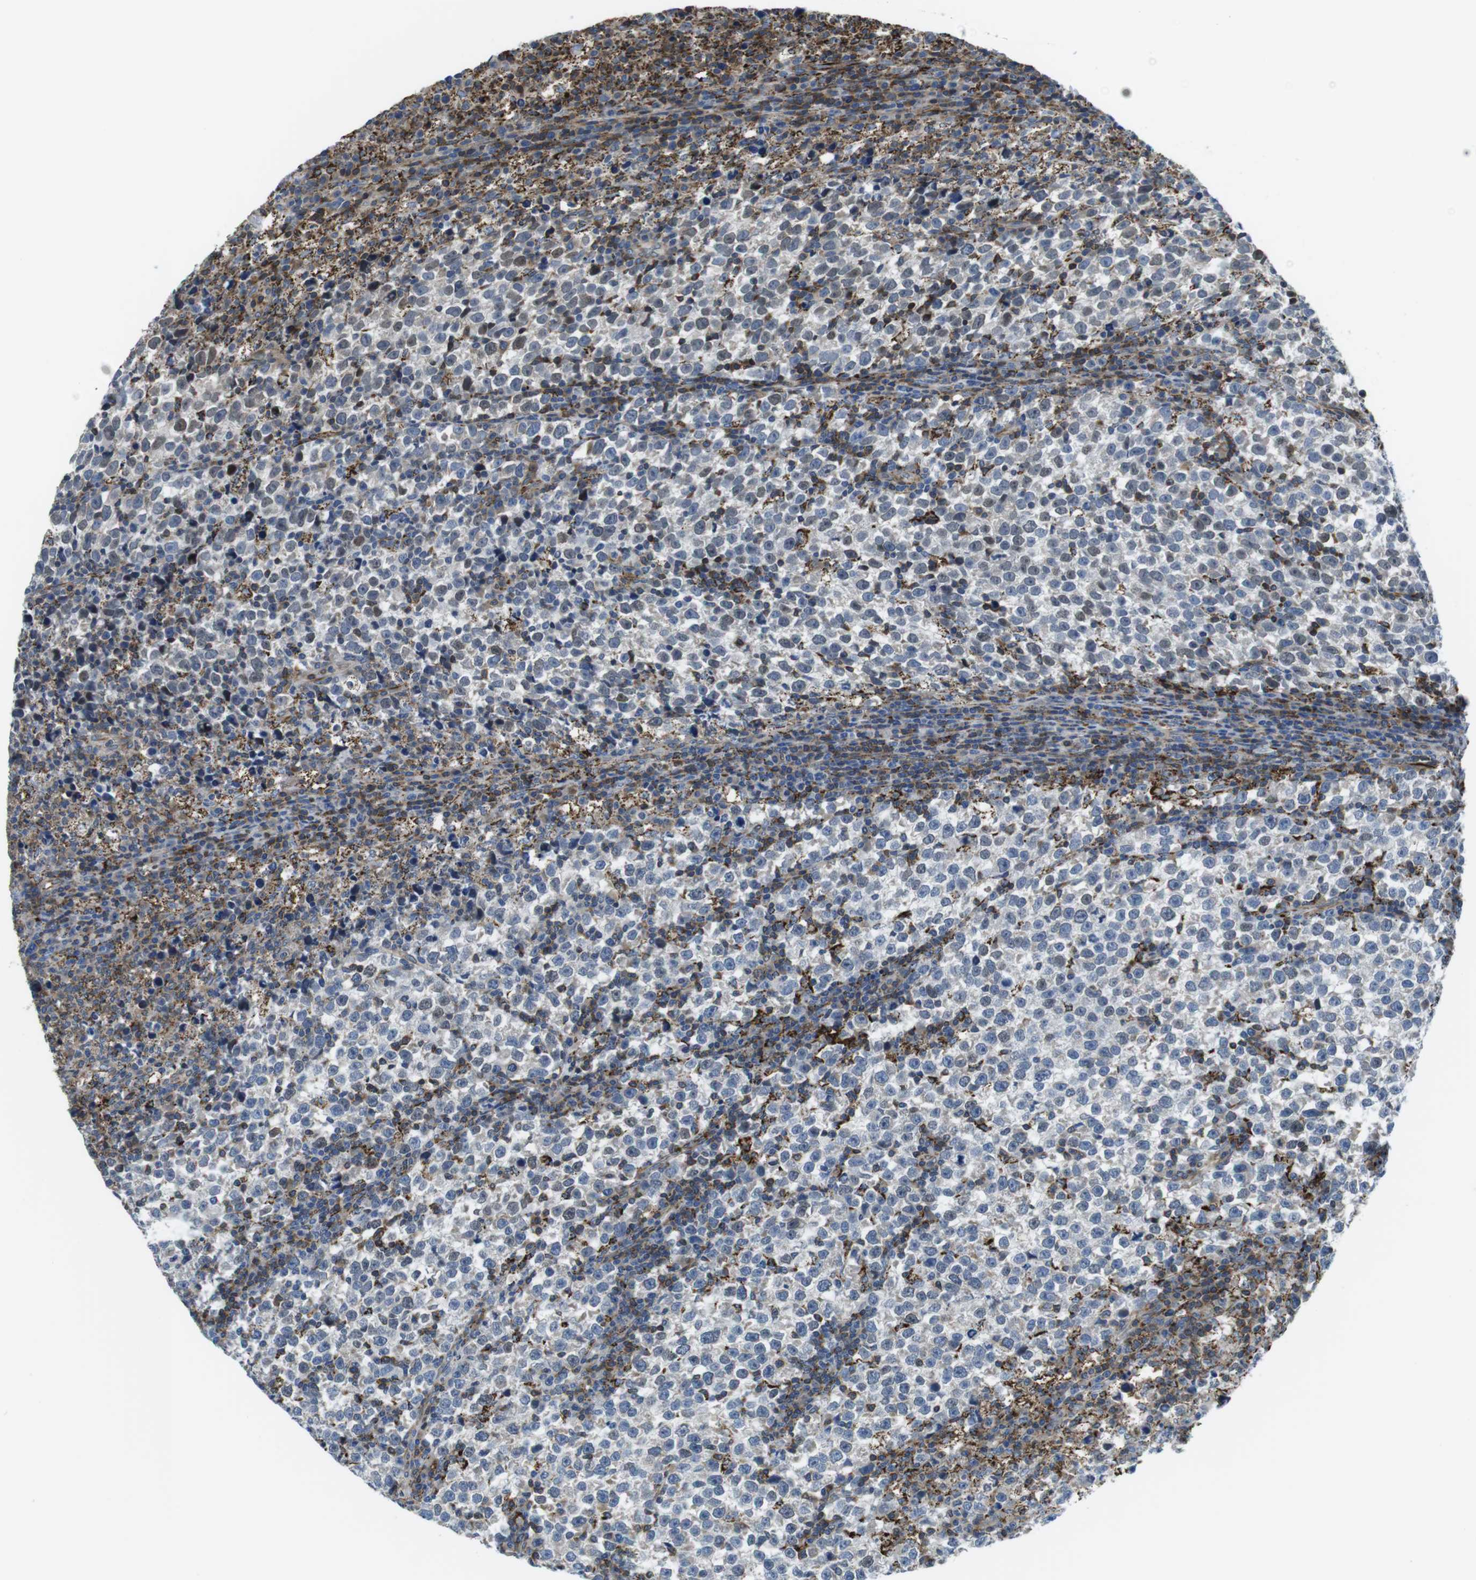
{"staining": {"intensity": "negative", "quantity": "none", "location": "none"}, "tissue": "testis cancer", "cell_type": "Tumor cells", "image_type": "cancer", "snomed": [{"axis": "morphology", "description": "Normal tissue, NOS"}, {"axis": "morphology", "description": "Seminoma, NOS"}, {"axis": "topography", "description": "Testis"}], "caption": "DAB (3,3'-diaminobenzidine) immunohistochemical staining of seminoma (testis) shows no significant positivity in tumor cells.", "gene": "KCNE3", "patient": {"sex": "male", "age": 43}}